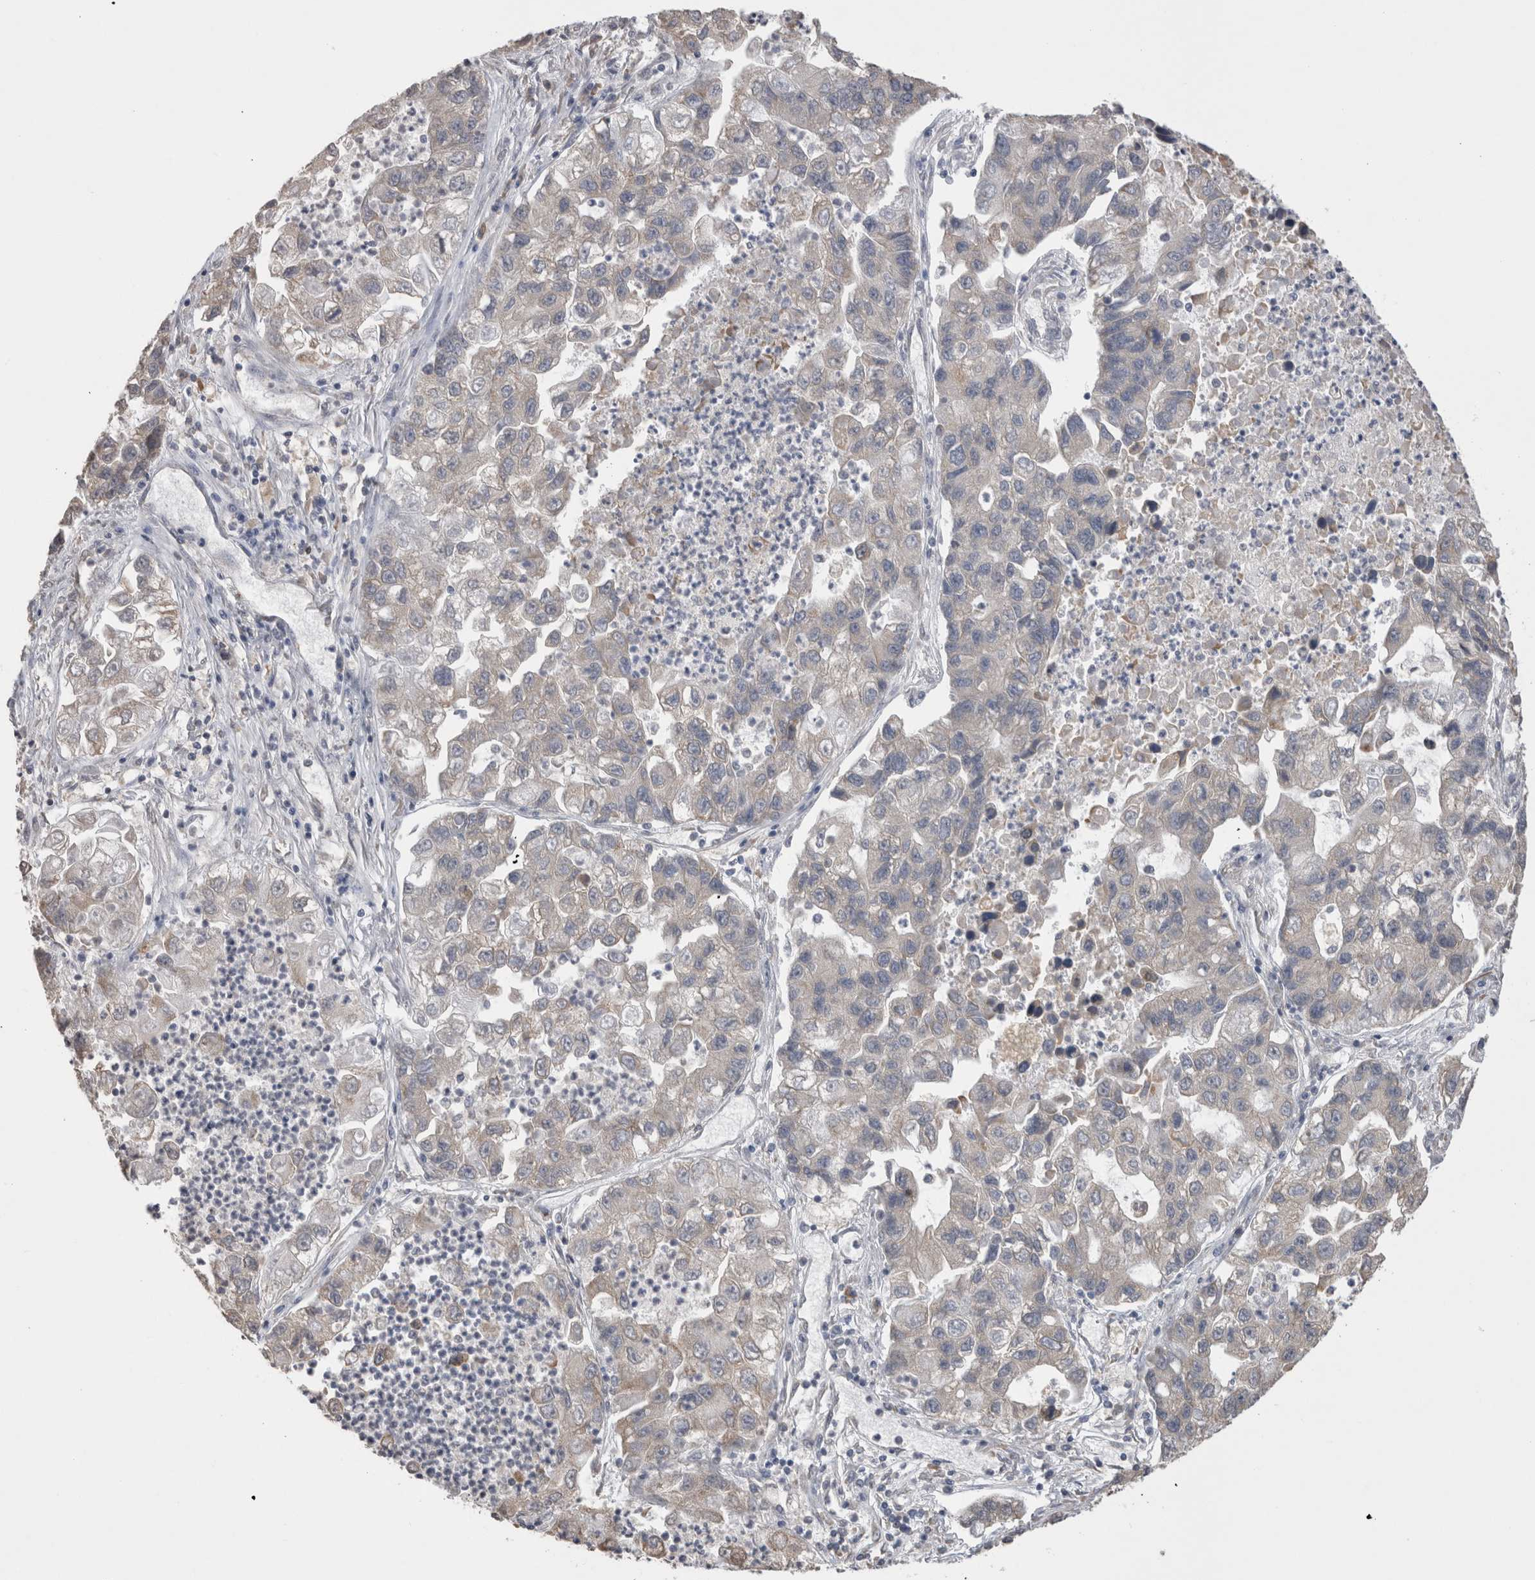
{"staining": {"intensity": "negative", "quantity": "none", "location": "none"}, "tissue": "lung cancer", "cell_type": "Tumor cells", "image_type": "cancer", "snomed": [{"axis": "morphology", "description": "Adenocarcinoma, NOS"}, {"axis": "topography", "description": "Lung"}], "caption": "Human lung cancer (adenocarcinoma) stained for a protein using immunohistochemistry displays no staining in tumor cells.", "gene": "NOMO1", "patient": {"sex": "female", "age": 51}}